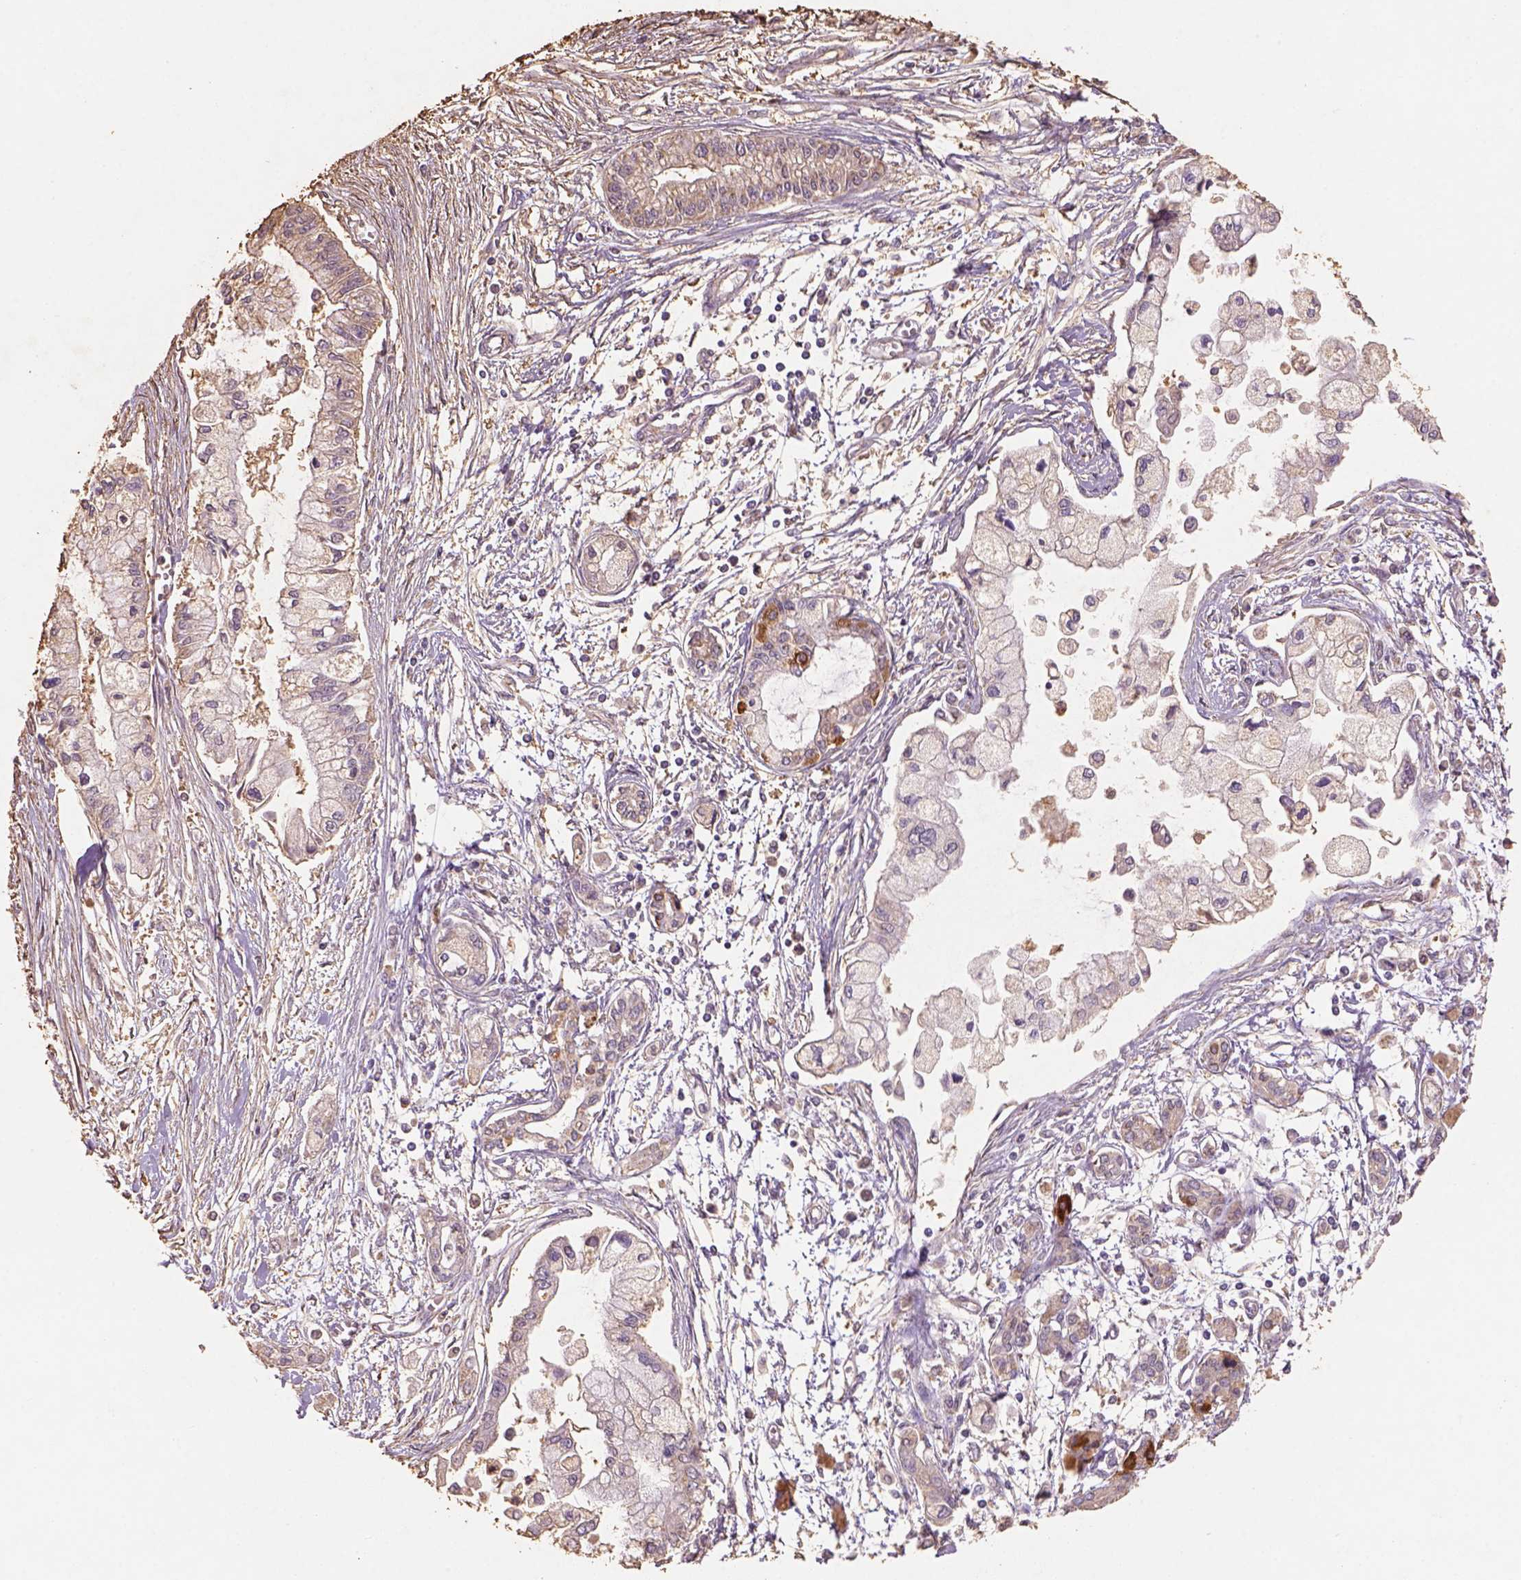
{"staining": {"intensity": "weak", "quantity": "<25%", "location": "cytoplasmic/membranous"}, "tissue": "pancreatic cancer", "cell_type": "Tumor cells", "image_type": "cancer", "snomed": [{"axis": "morphology", "description": "Adenocarcinoma, NOS"}, {"axis": "topography", "description": "Pancreas"}], "caption": "Pancreatic cancer (adenocarcinoma) was stained to show a protein in brown. There is no significant expression in tumor cells.", "gene": "AP2B1", "patient": {"sex": "male", "age": 54}}